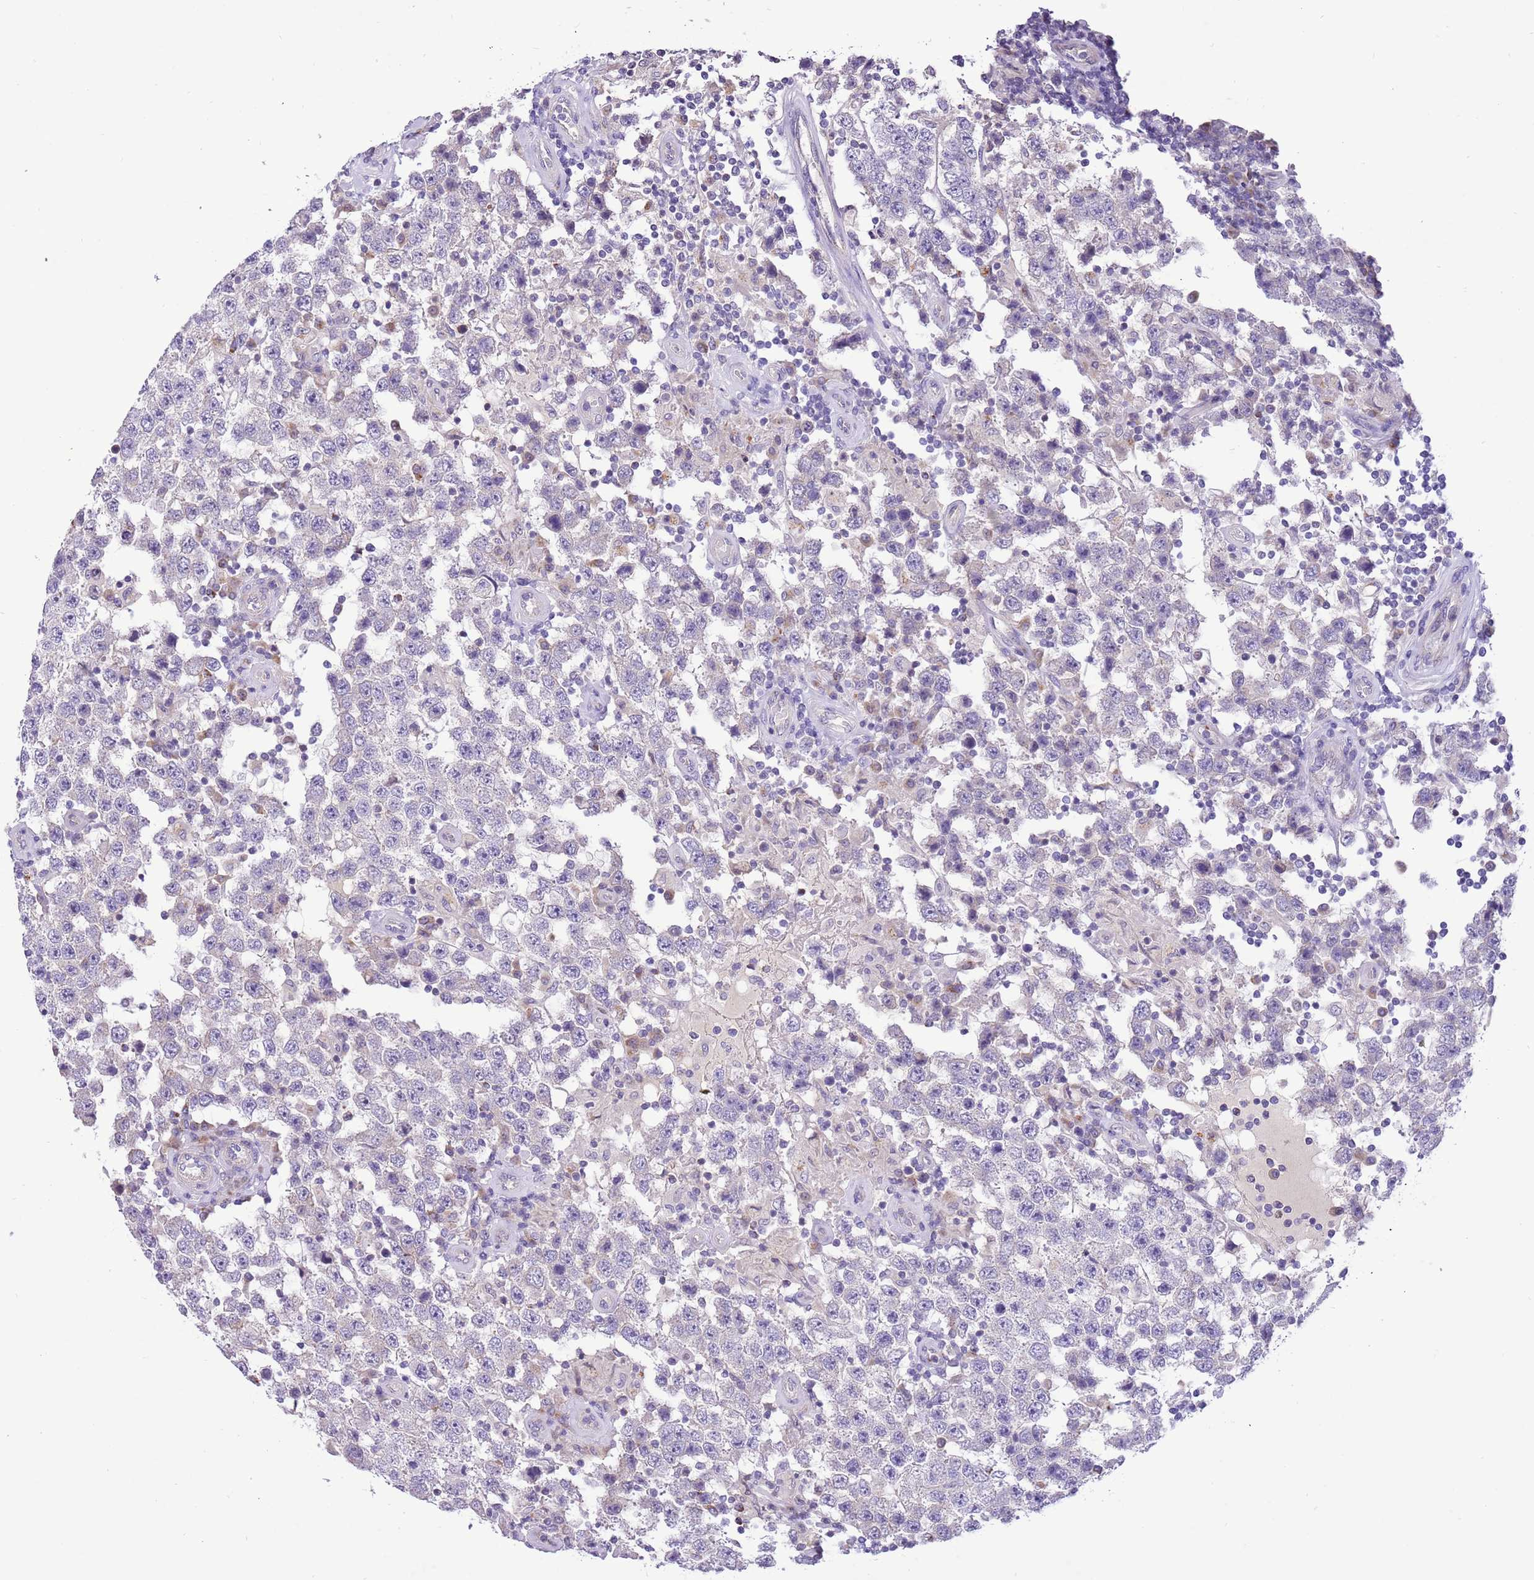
{"staining": {"intensity": "negative", "quantity": "none", "location": "none"}, "tissue": "testis cancer", "cell_type": "Tumor cells", "image_type": "cancer", "snomed": [{"axis": "morphology", "description": "Normal tissue, NOS"}, {"axis": "morphology", "description": "Urothelial carcinoma, High grade"}, {"axis": "morphology", "description": "Seminoma, NOS"}, {"axis": "morphology", "description": "Carcinoma, Embryonal, NOS"}, {"axis": "topography", "description": "Urinary bladder"}, {"axis": "topography", "description": "Testis"}], "caption": "Photomicrograph shows no significant protein expression in tumor cells of testis urothelial carcinoma (high-grade).", "gene": "COX17", "patient": {"sex": "male", "age": 41}}